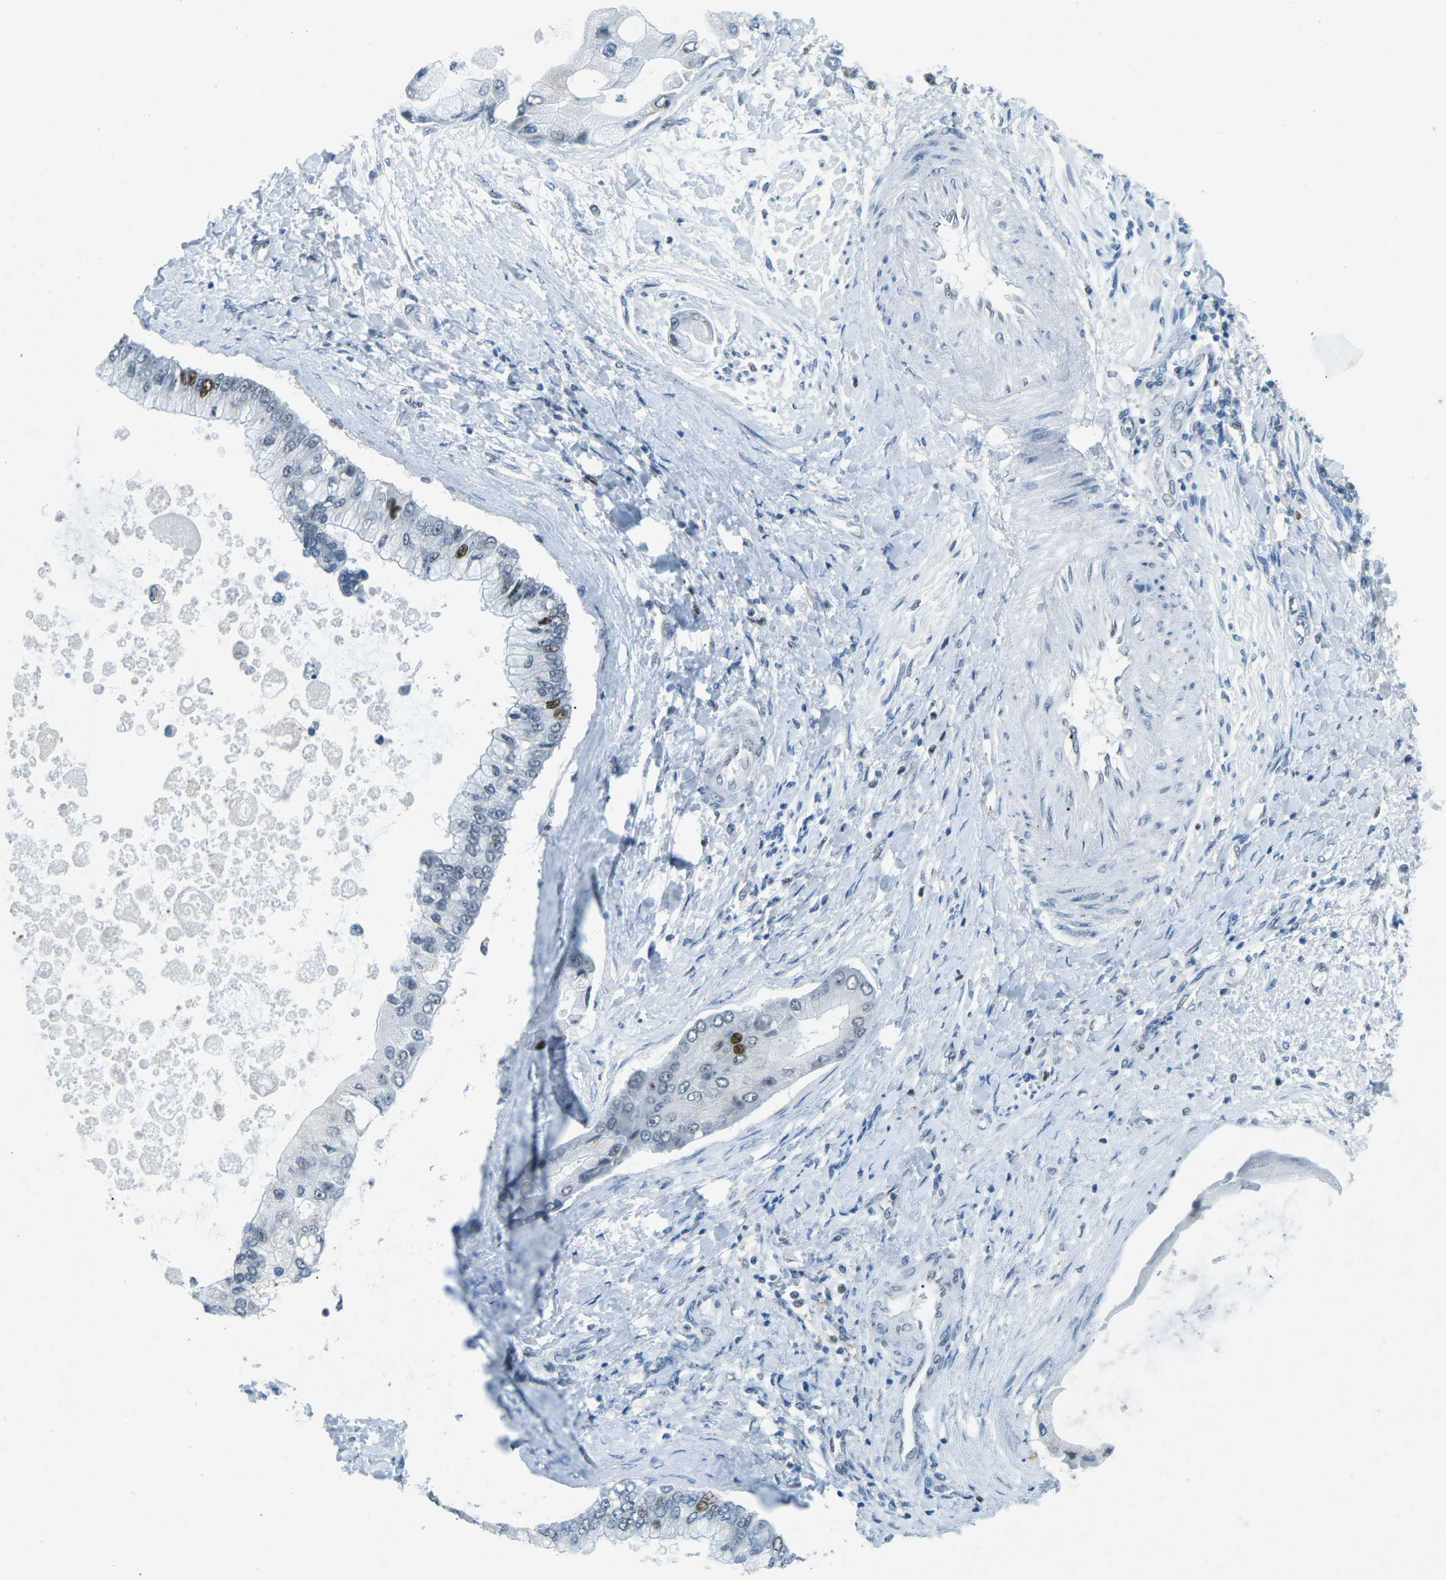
{"staining": {"intensity": "moderate", "quantity": "<25%", "location": "nuclear"}, "tissue": "liver cancer", "cell_type": "Tumor cells", "image_type": "cancer", "snomed": [{"axis": "morphology", "description": "Cholangiocarcinoma"}, {"axis": "topography", "description": "Liver"}], "caption": "This is a micrograph of immunohistochemistry staining of liver cancer (cholangiocarcinoma), which shows moderate positivity in the nuclear of tumor cells.", "gene": "RB1", "patient": {"sex": "male", "age": 50}}